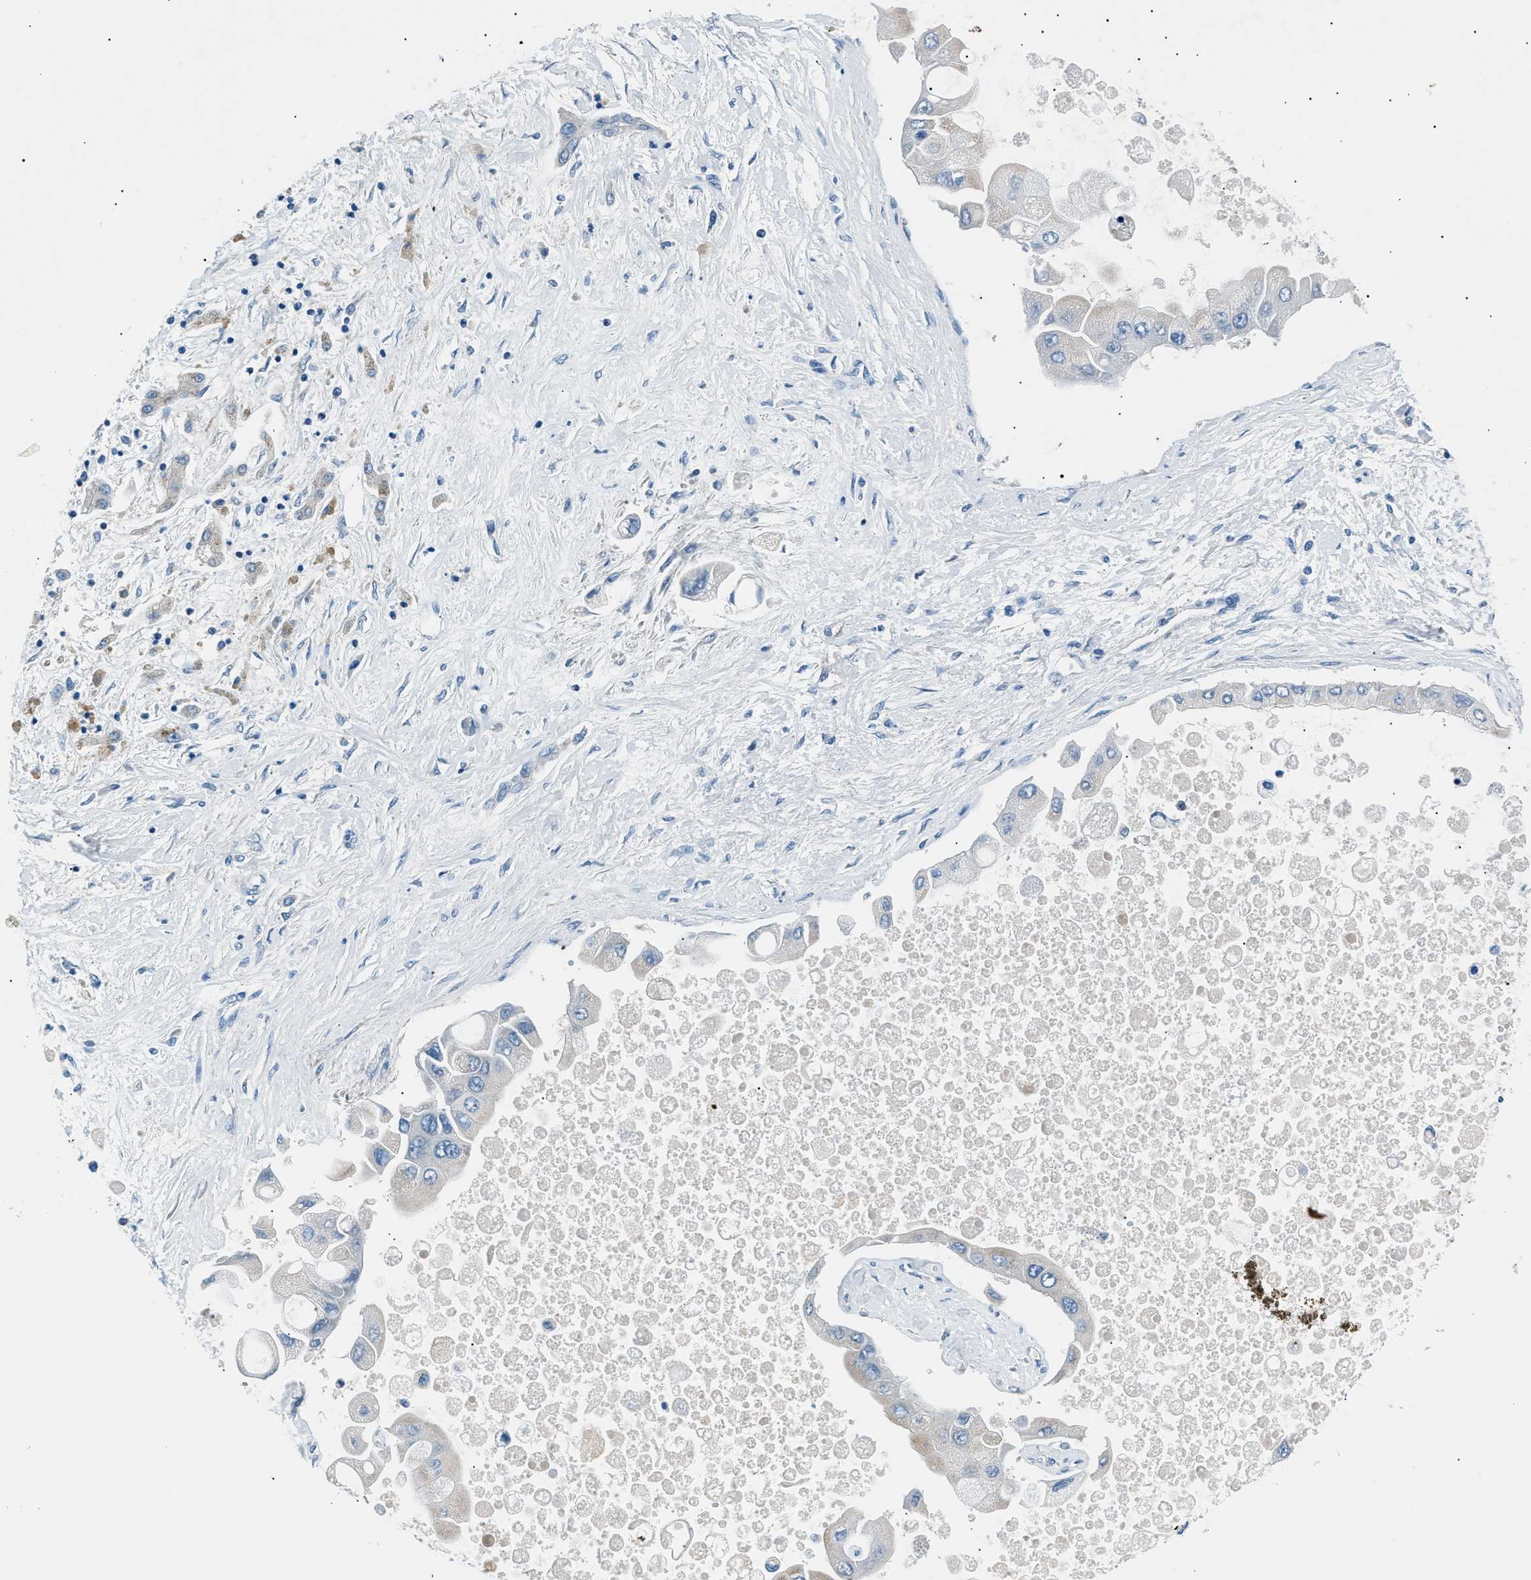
{"staining": {"intensity": "negative", "quantity": "none", "location": "none"}, "tissue": "liver cancer", "cell_type": "Tumor cells", "image_type": "cancer", "snomed": [{"axis": "morphology", "description": "Cholangiocarcinoma"}, {"axis": "topography", "description": "Liver"}], "caption": "The micrograph reveals no staining of tumor cells in cholangiocarcinoma (liver).", "gene": "LRRC37B", "patient": {"sex": "male", "age": 50}}